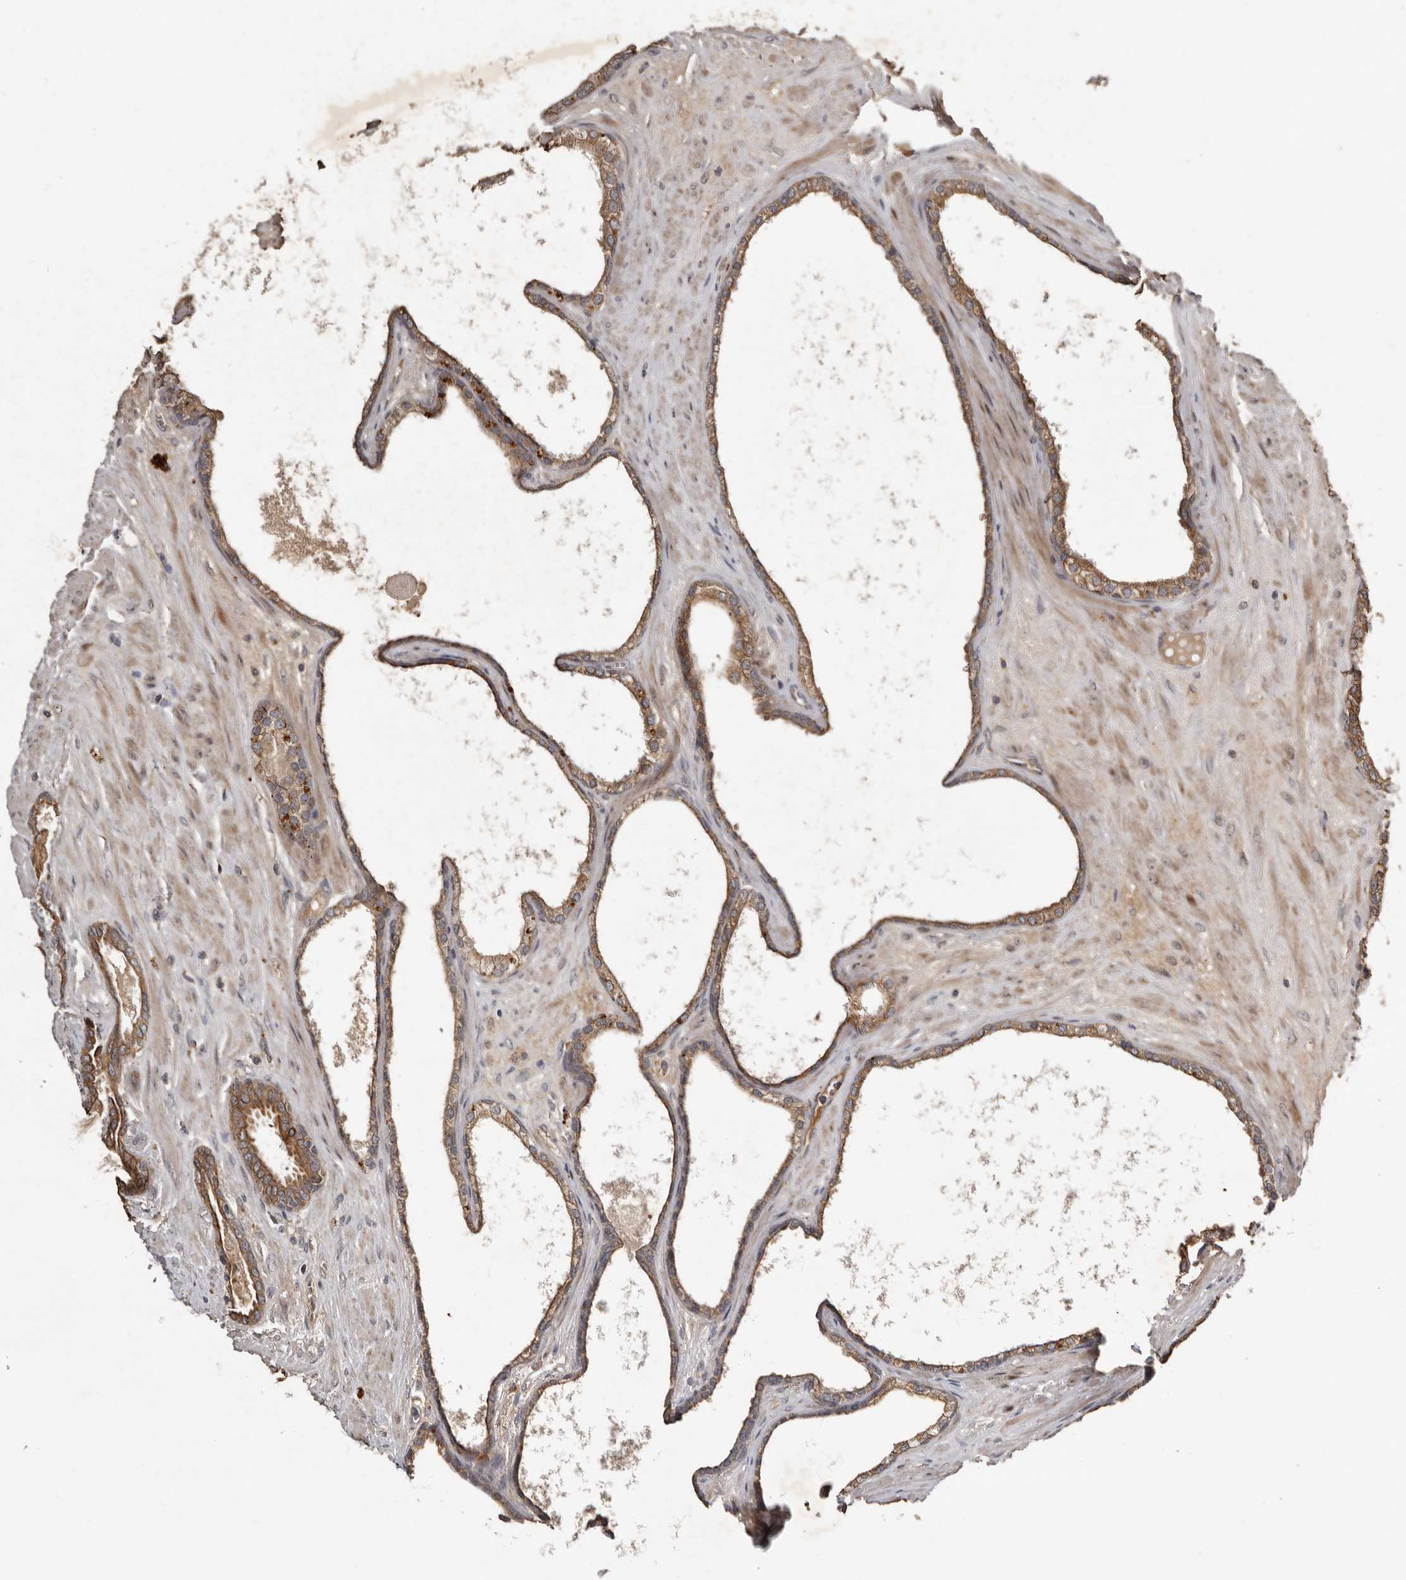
{"staining": {"intensity": "moderate", "quantity": ">75%", "location": "cytoplasmic/membranous"}, "tissue": "prostate cancer", "cell_type": "Tumor cells", "image_type": "cancer", "snomed": [{"axis": "morphology", "description": "Adenocarcinoma, Low grade"}, {"axis": "topography", "description": "Prostate"}], "caption": "Prostate cancer stained with a brown dye shows moderate cytoplasmic/membranous positive staining in approximately >75% of tumor cells.", "gene": "NMUR1", "patient": {"sex": "male", "age": 70}}